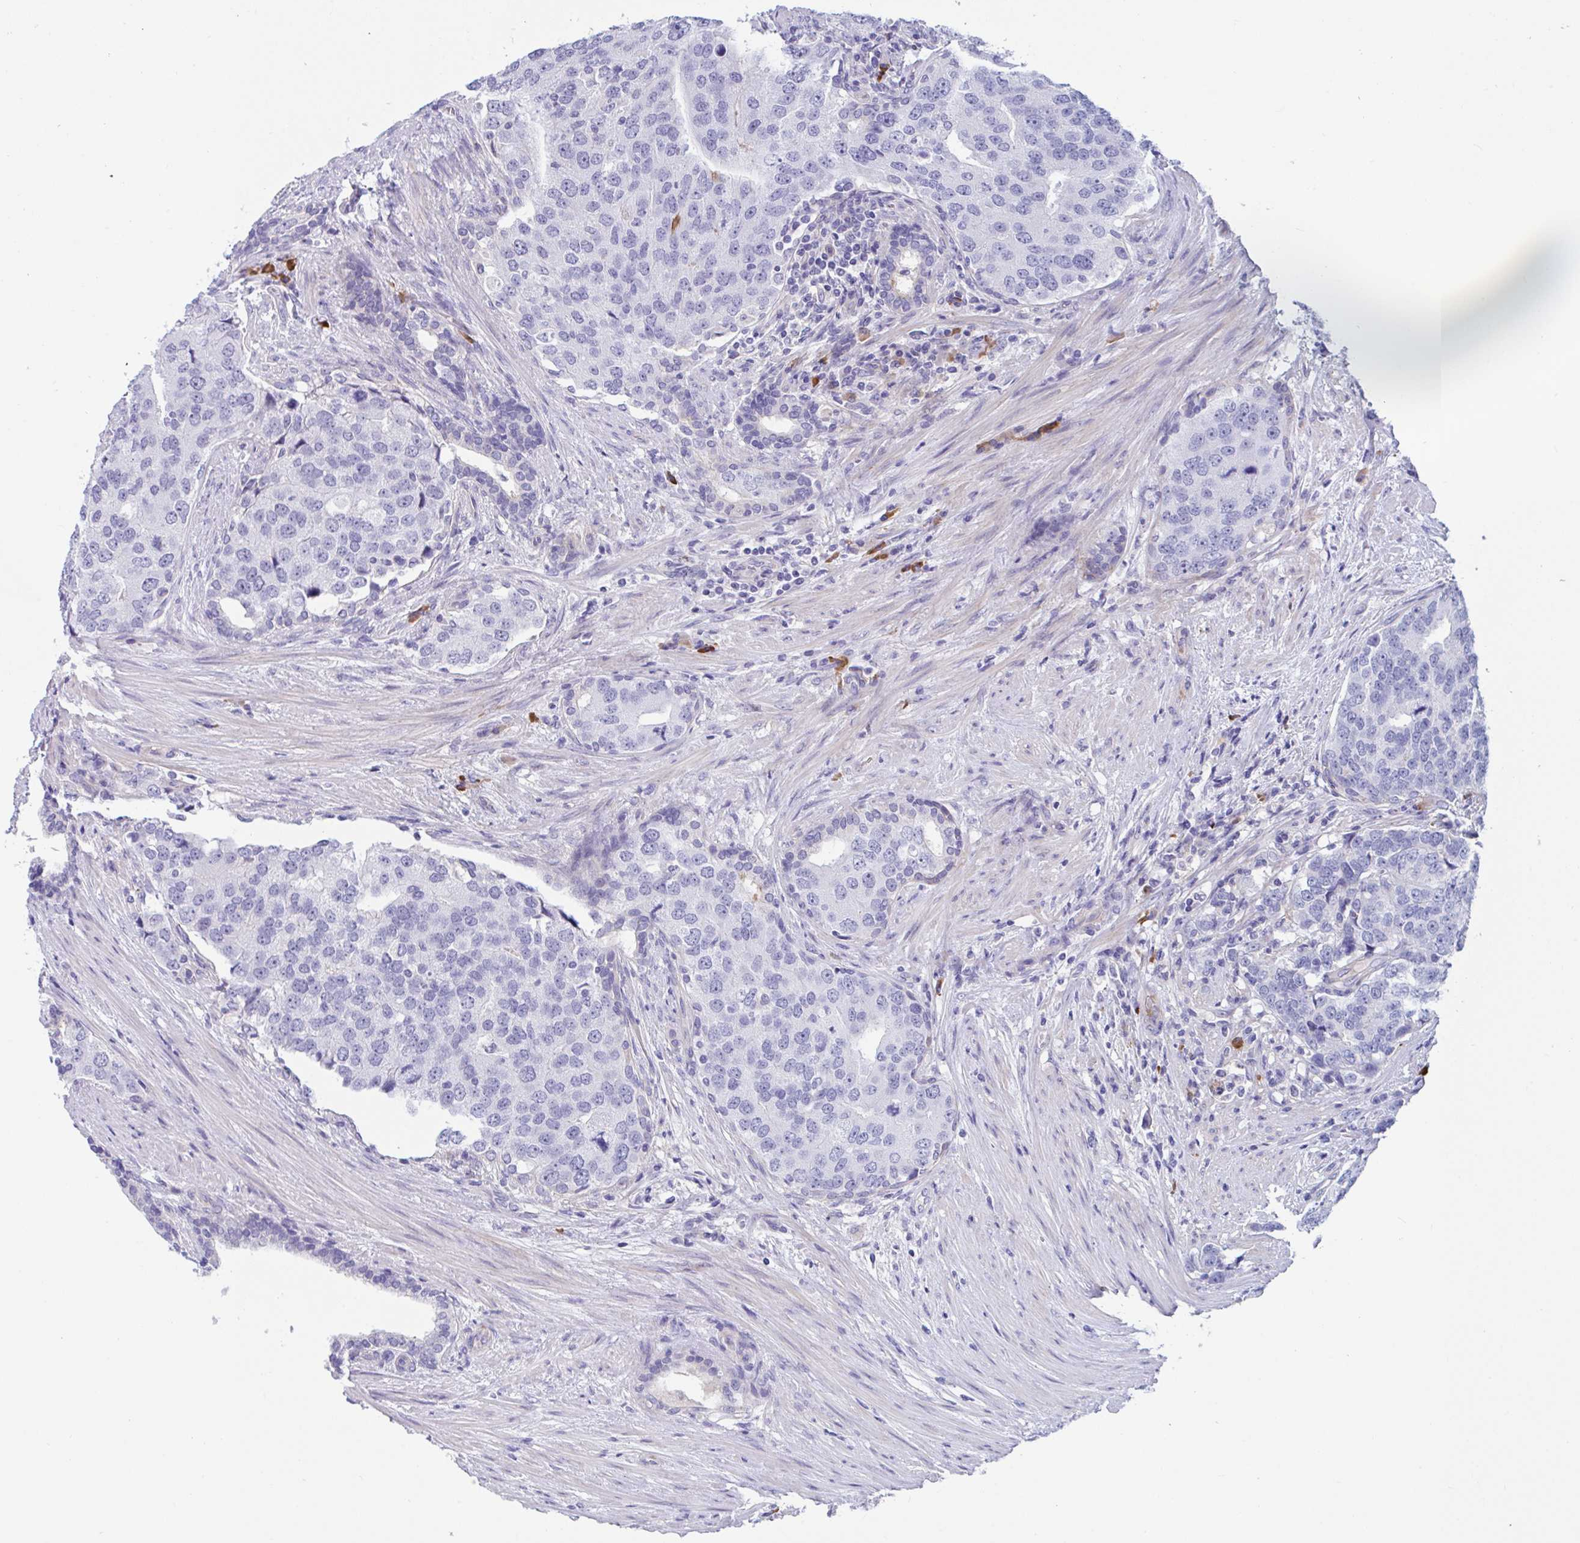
{"staining": {"intensity": "negative", "quantity": "none", "location": "none"}, "tissue": "prostate cancer", "cell_type": "Tumor cells", "image_type": "cancer", "snomed": [{"axis": "morphology", "description": "Adenocarcinoma, High grade"}, {"axis": "topography", "description": "Prostate"}], "caption": "DAB (3,3'-diaminobenzidine) immunohistochemical staining of prostate adenocarcinoma (high-grade) reveals no significant expression in tumor cells.", "gene": "MS4A14", "patient": {"sex": "male", "age": 68}}